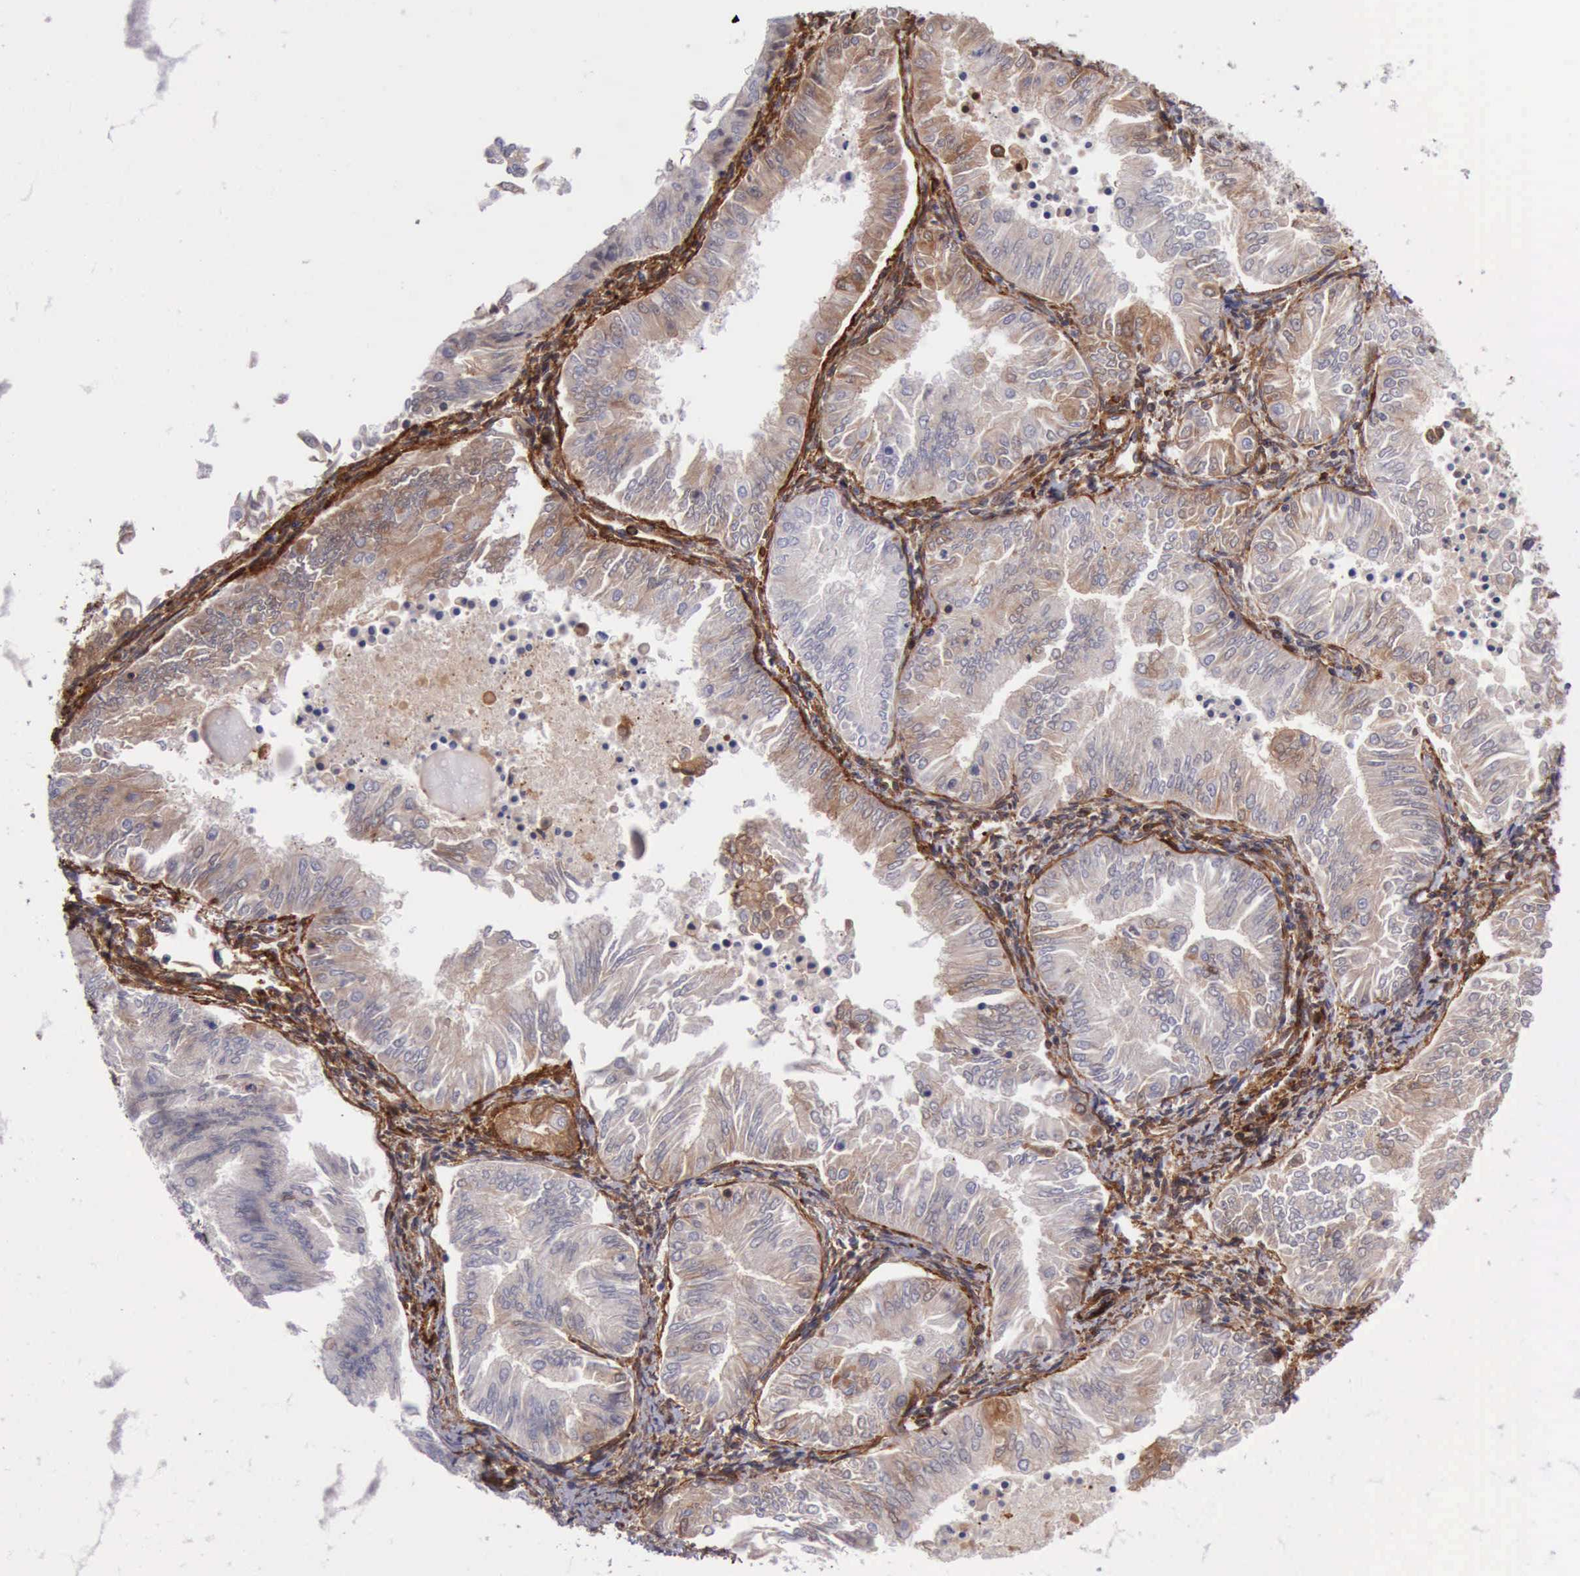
{"staining": {"intensity": "weak", "quantity": ">75%", "location": "cytoplasmic/membranous"}, "tissue": "endometrial cancer", "cell_type": "Tumor cells", "image_type": "cancer", "snomed": [{"axis": "morphology", "description": "Adenocarcinoma, NOS"}, {"axis": "topography", "description": "Endometrium"}], "caption": "This micrograph shows immunohistochemistry (IHC) staining of human endometrial adenocarcinoma, with low weak cytoplasmic/membranous expression in about >75% of tumor cells.", "gene": "FLNA", "patient": {"sex": "female", "age": 53}}